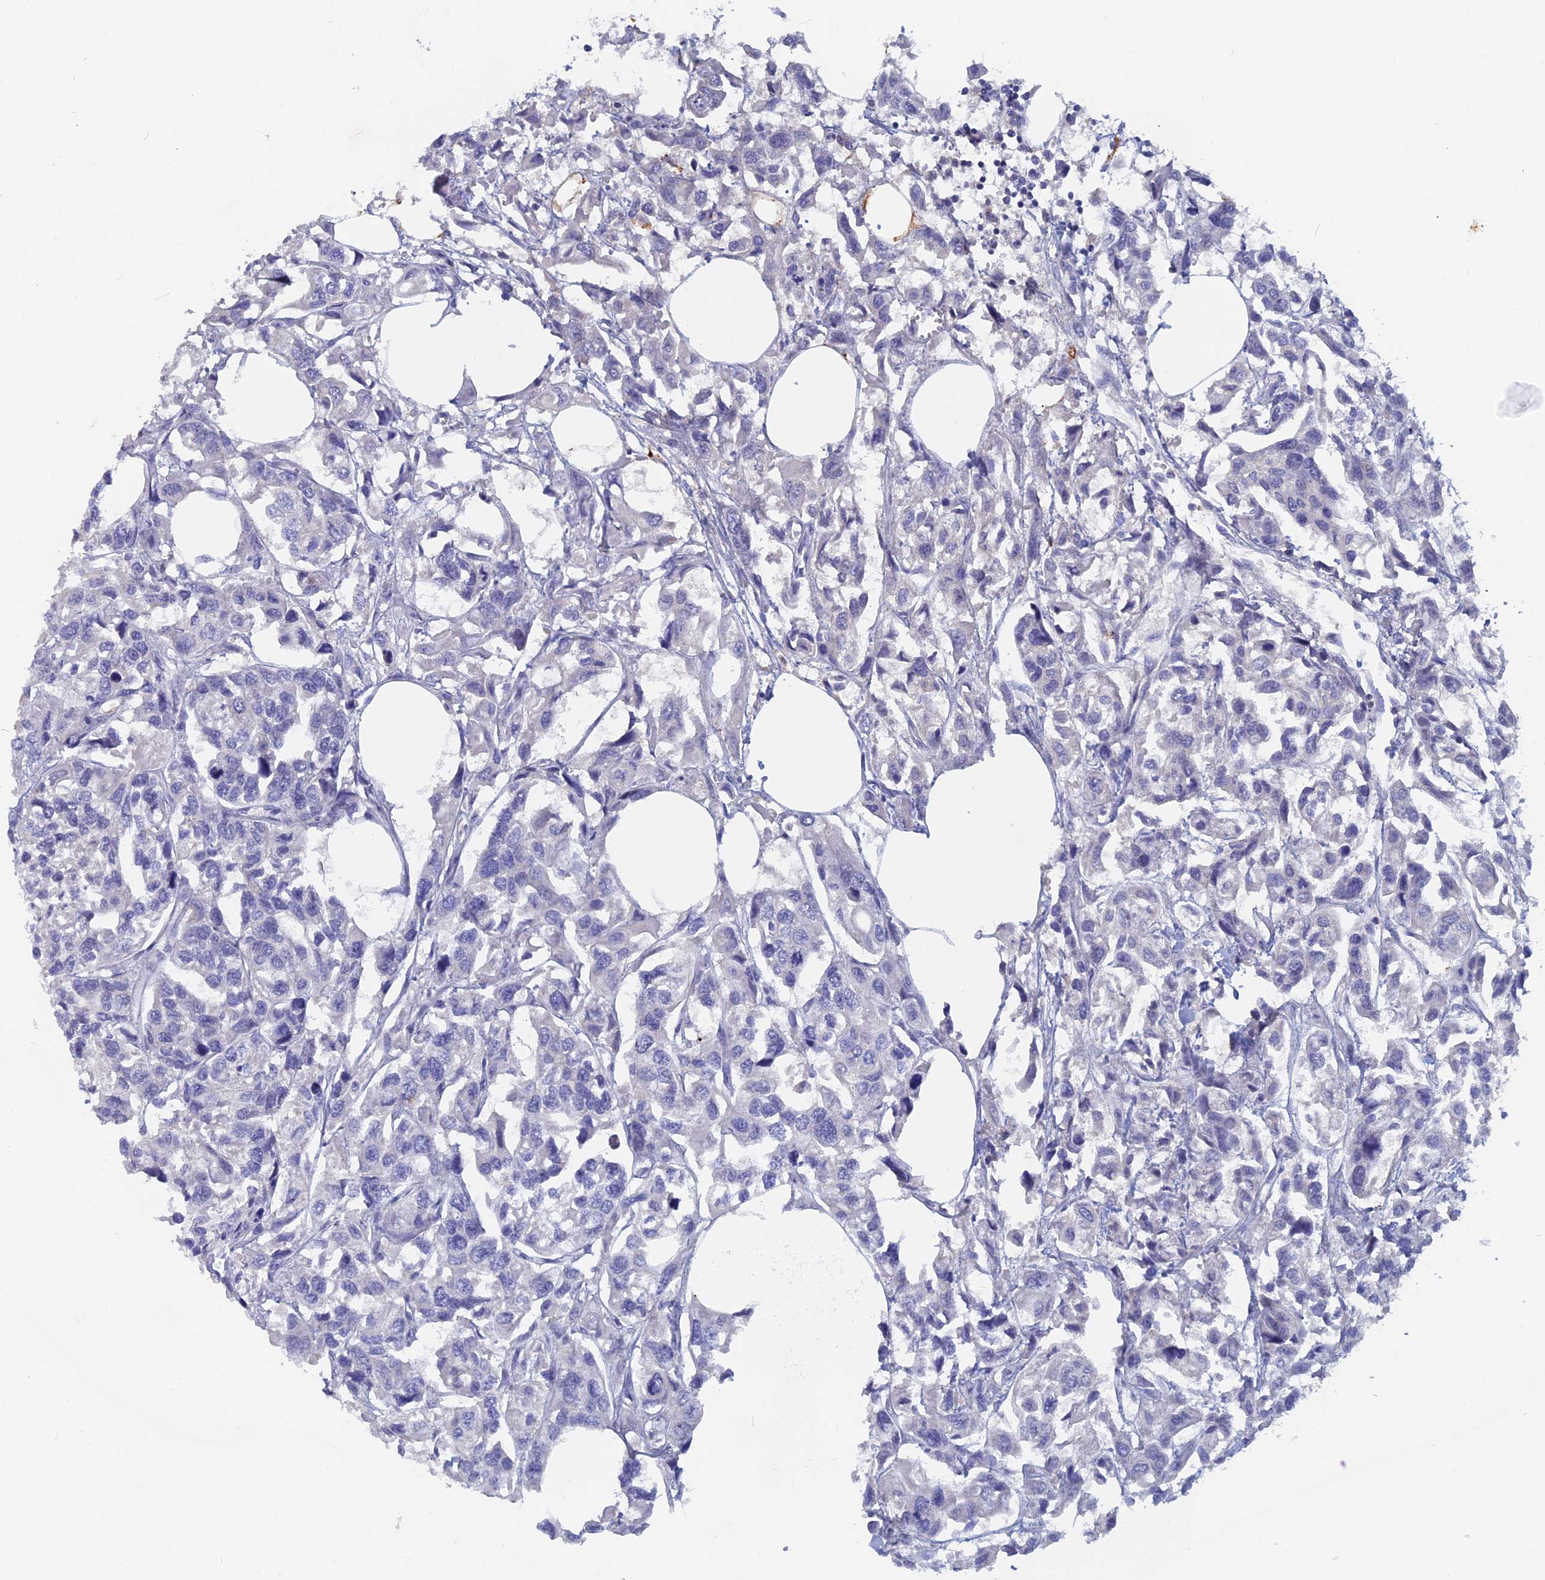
{"staining": {"intensity": "negative", "quantity": "none", "location": "none"}, "tissue": "urothelial cancer", "cell_type": "Tumor cells", "image_type": "cancer", "snomed": [{"axis": "morphology", "description": "Urothelial carcinoma, High grade"}, {"axis": "topography", "description": "Urinary bladder"}], "caption": "IHC photomicrograph of human urothelial cancer stained for a protein (brown), which shows no staining in tumor cells.", "gene": "ACP7", "patient": {"sex": "male", "age": 67}}